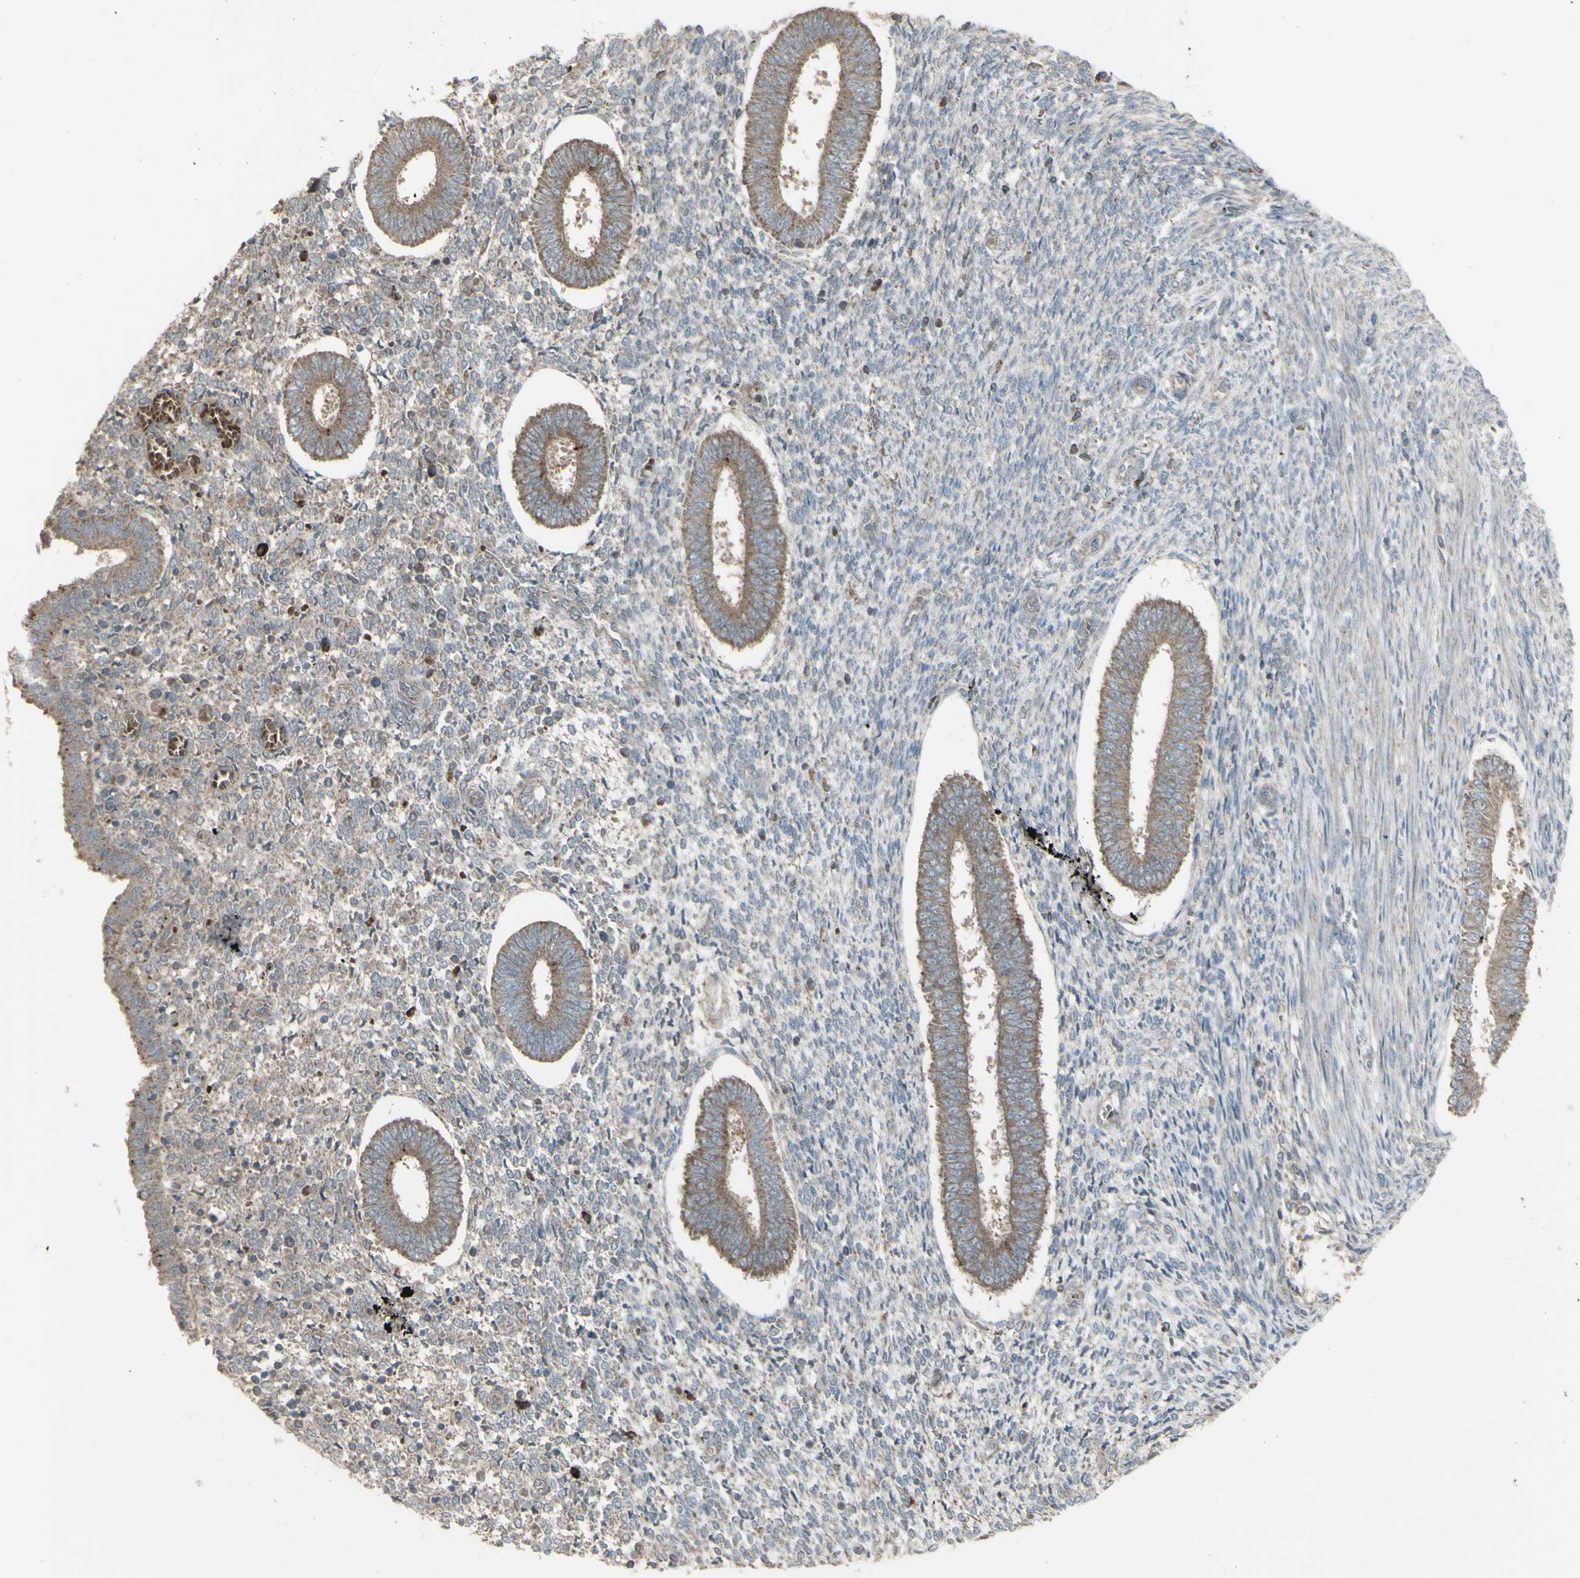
{"staining": {"intensity": "negative", "quantity": "none", "location": "none"}, "tissue": "endometrium", "cell_type": "Cells in endometrial stroma", "image_type": "normal", "snomed": [{"axis": "morphology", "description": "Normal tissue, NOS"}, {"axis": "topography", "description": "Endometrium"}], "caption": "There is no significant staining in cells in endometrial stroma of endometrium. Brightfield microscopy of IHC stained with DAB (brown) and hematoxylin (blue), captured at high magnification.", "gene": "SHC1", "patient": {"sex": "female", "age": 35}}